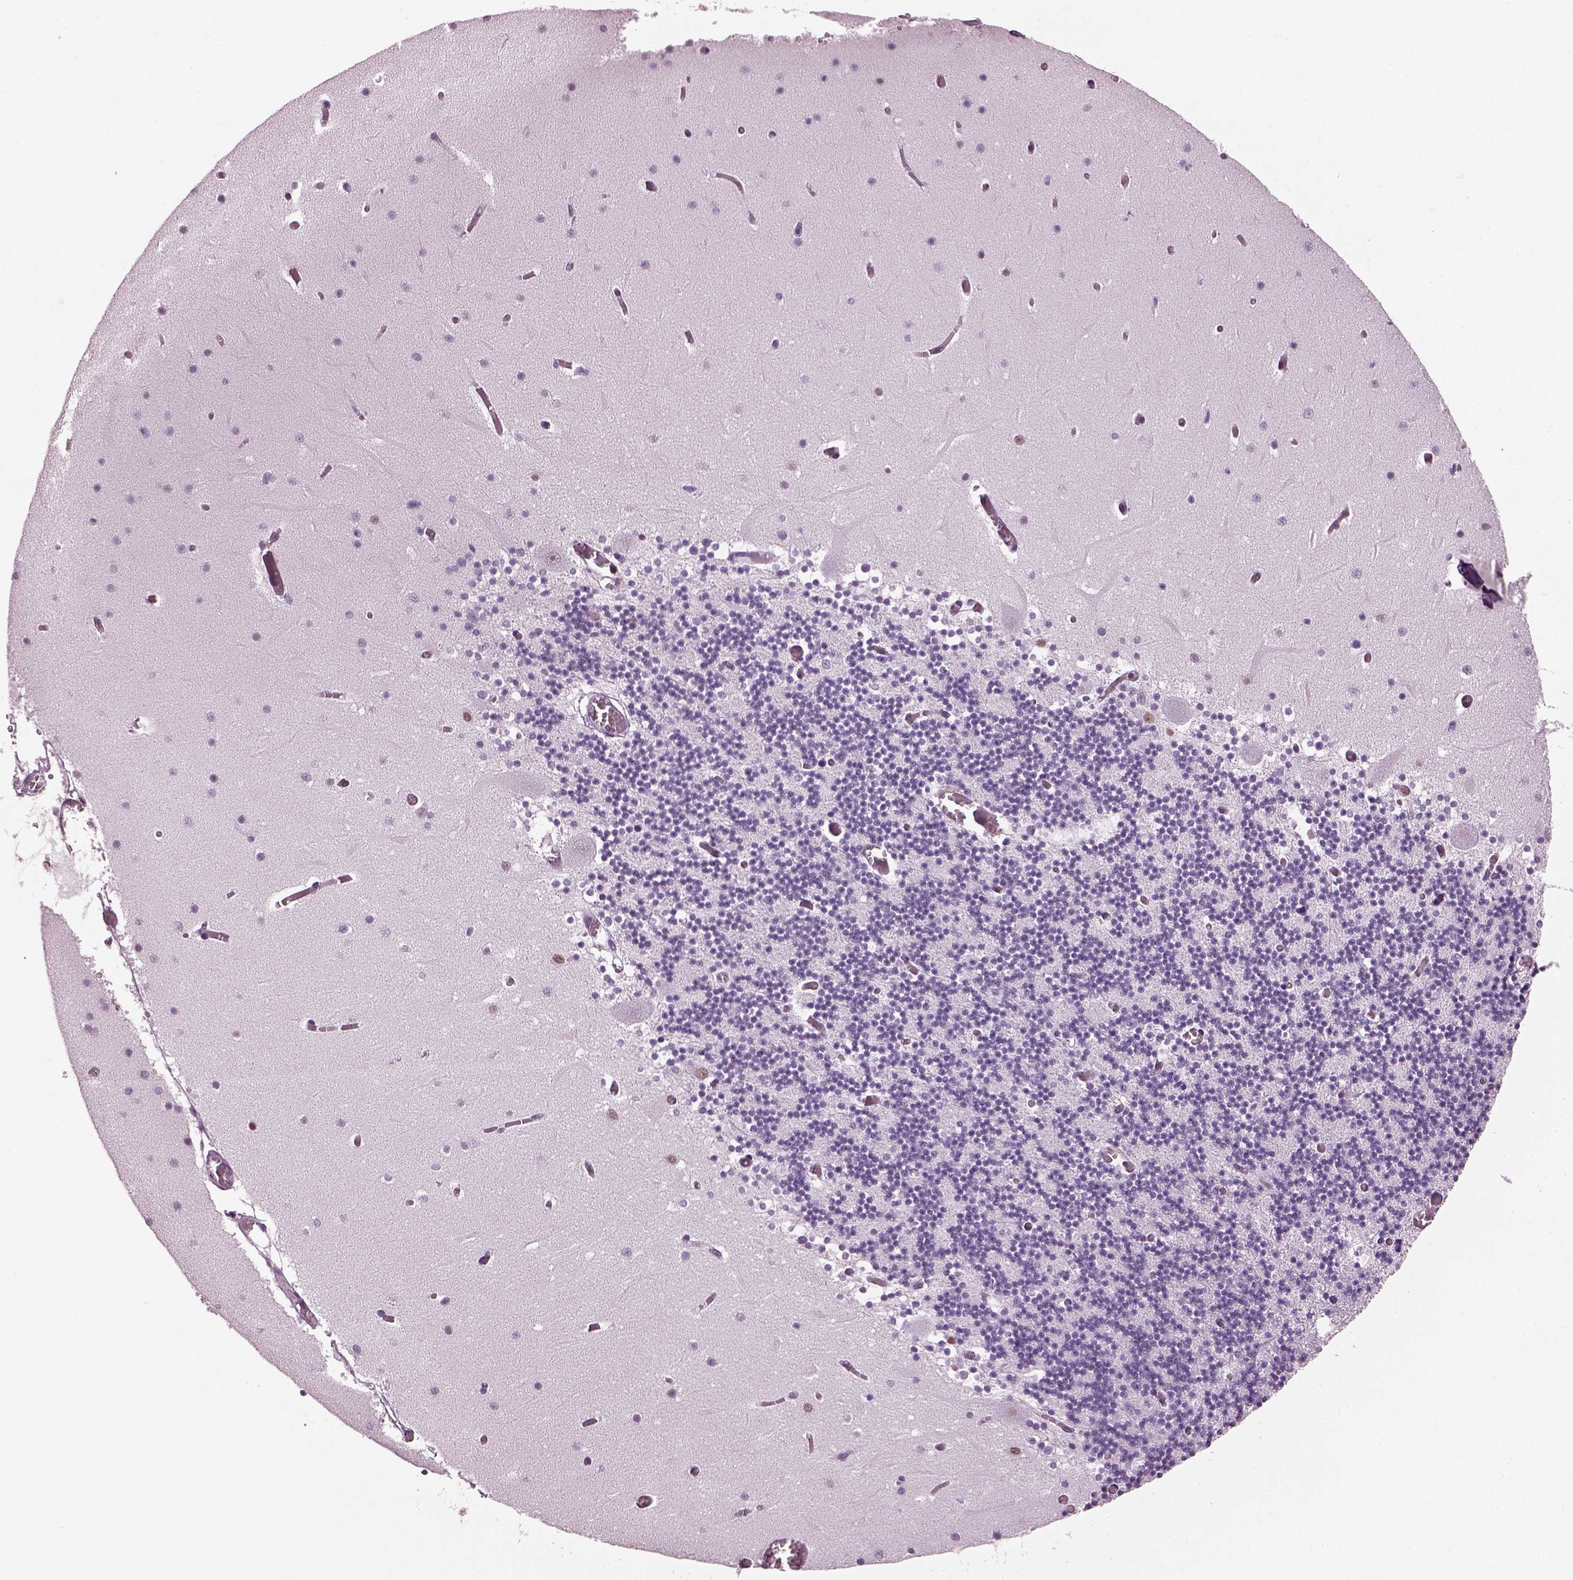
{"staining": {"intensity": "negative", "quantity": "none", "location": "none"}, "tissue": "cerebellum", "cell_type": "Cells in granular layer", "image_type": "normal", "snomed": [{"axis": "morphology", "description": "Normal tissue, NOS"}, {"axis": "topography", "description": "Cerebellum"}], "caption": "Image shows no protein expression in cells in granular layer of benign cerebellum. The staining is performed using DAB brown chromogen with nuclei counter-stained in using hematoxylin.", "gene": "KRTAP3", "patient": {"sex": "female", "age": 28}}